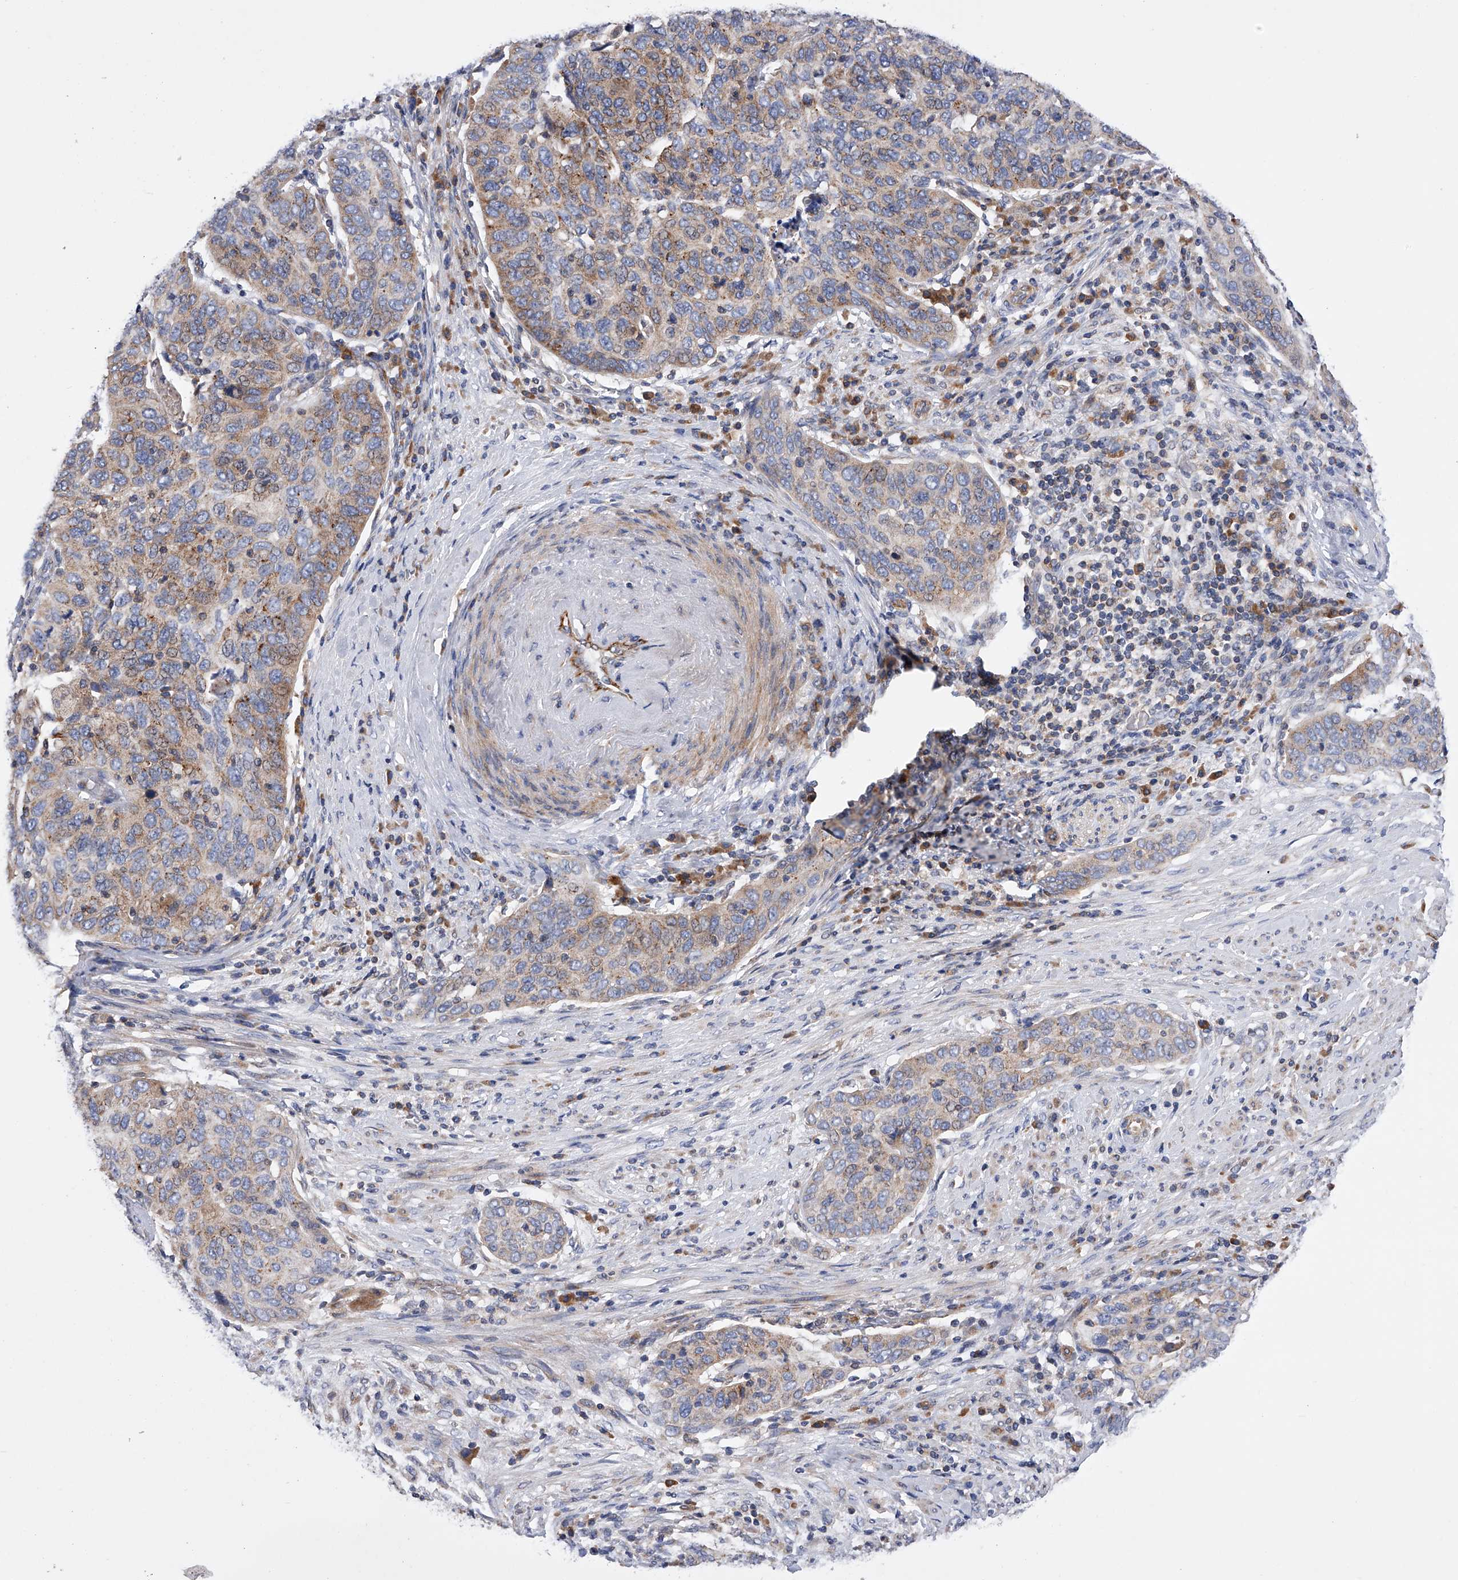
{"staining": {"intensity": "moderate", "quantity": "25%-75%", "location": "cytoplasmic/membranous"}, "tissue": "cervical cancer", "cell_type": "Tumor cells", "image_type": "cancer", "snomed": [{"axis": "morphology", "description": "Squamous cell carcinoma, NOS"}, {"axis": "topography", "description": "Cervix"}], "caption": "Cervical cancer (squamous cell carcinoma) tissue displays moderate cytoplasmic/membranous positivity in about 25%-75% of tumor cells", "gene": "MLYCD", "patient": {"sex": "female", "age": 60}}